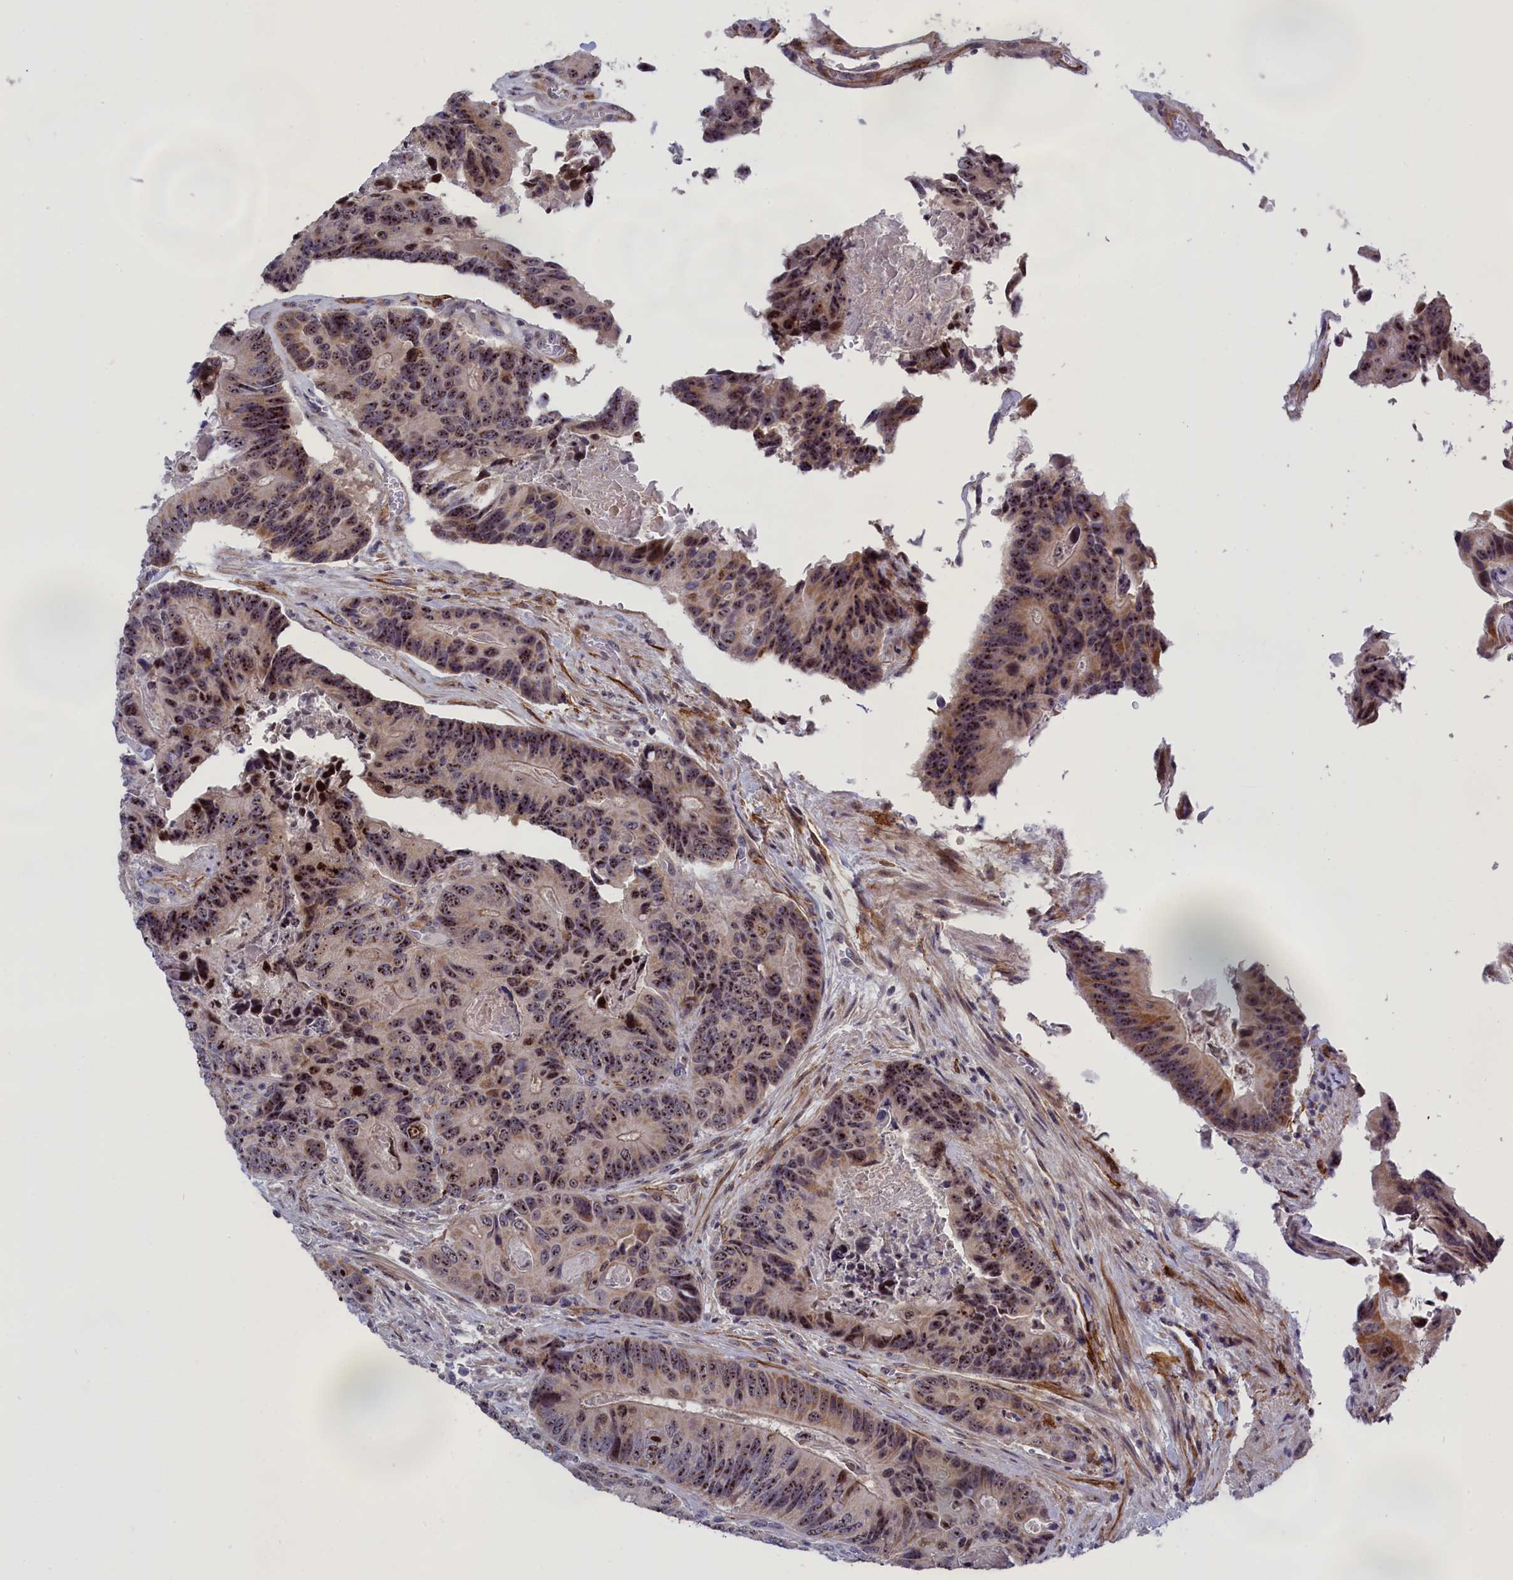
{"staining": {"intensity": "strong", "quantity": ">75%", "location": "nuclear"}, "tissue": "colorectal cancer", "cell_type": "Tumor cells", "image_type": "cancer", "snomed": [{"axis": "morphology", "description": "Adenocarcinoma, NOS"}, {"axis": "topography", "description": "Colon"}], "caption": "A micrograph of human adenocarcinoma (colorectal) stained for a protein demonstrates strong nuclear brown staining in tumor cells. (Brightfield microscopy of DAB IHC at high magnification).", "gene": "PPAN", "patient": {"sex": "male", "age": 84}}